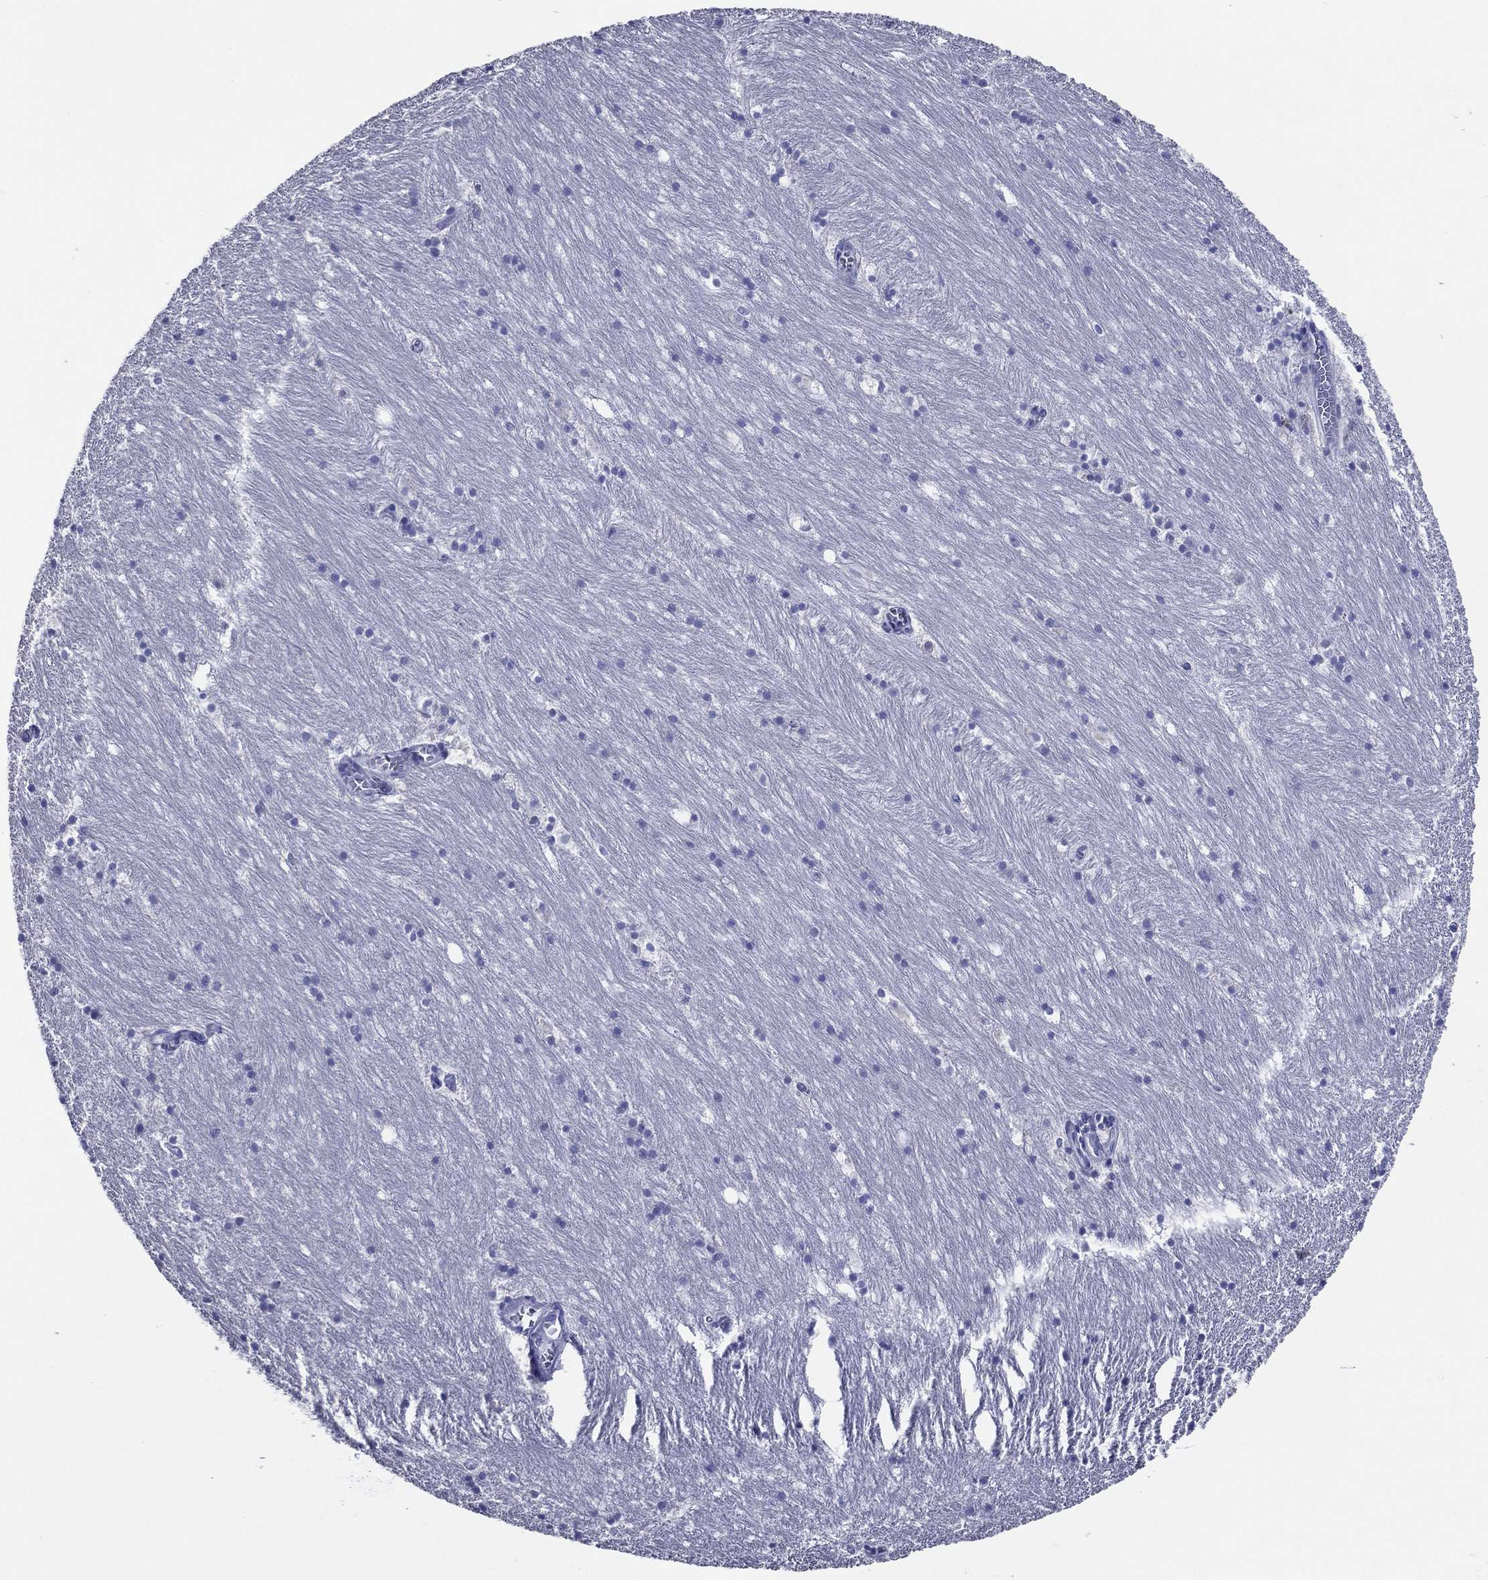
{"staining": {"intensity": "negative", "quantity": "none", "location": "none"}, "tissue": "hippocampus", "cell_type": "Glial cells", "image_type": "normal", "snomed": [{"axis": "morphology", "description": "Normal tissue, NOS"}, {"axis": "topography", "description": "Hippocampus"}], "caption": "The IHC photomicrograph has no significant positivity in glial cells of hippocampus. (DAB (3,3'-diaminobenzidine) immunohistochemistry, high magnification).", "gene": "ACE2", "patient": {"sex": "female", "age": 64}}